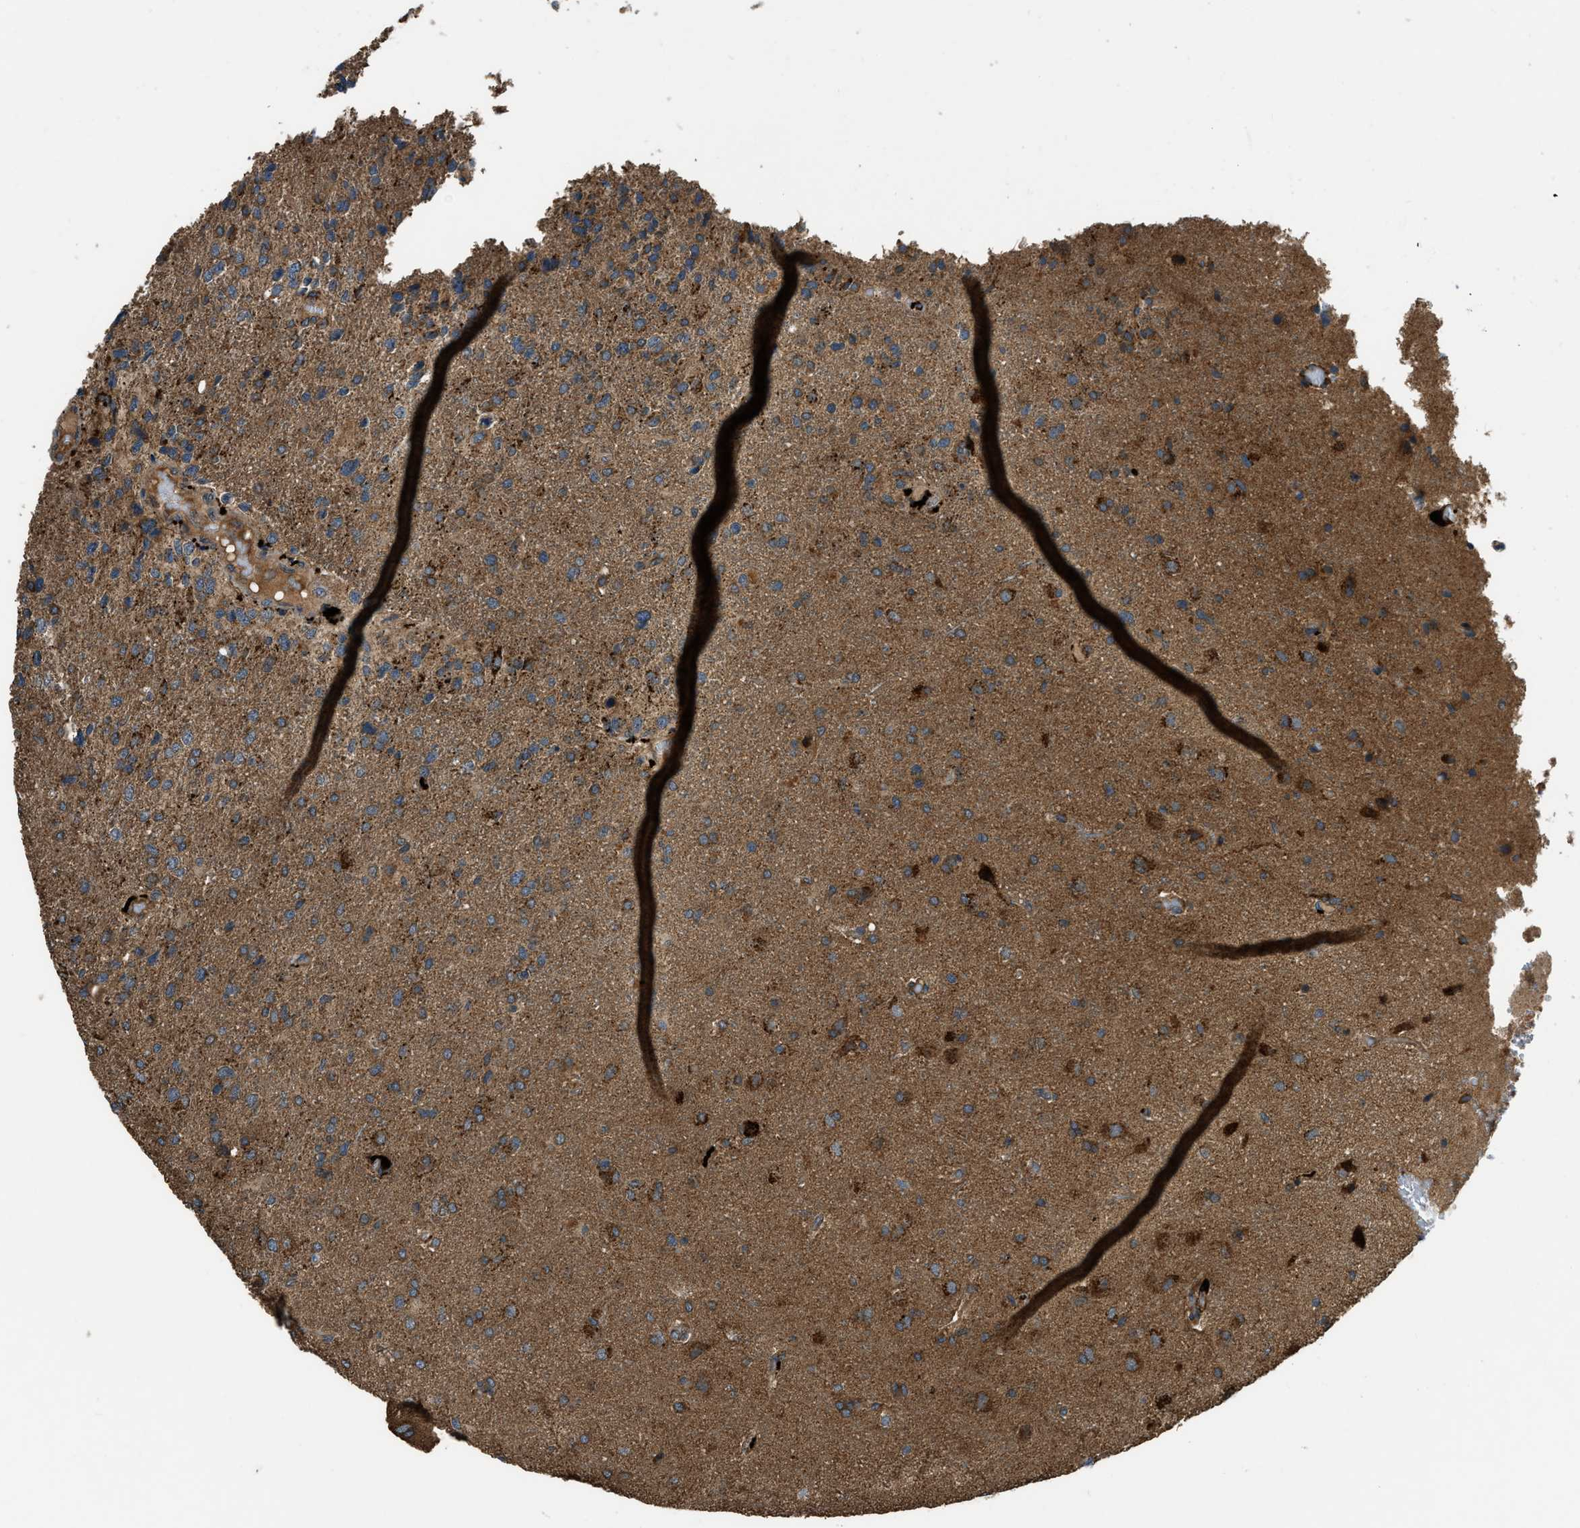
{"staining": {"intensity": "strong", "quantity": "25%-75%", "location": "cytoplasmic/membranous"}, "tissue": "glioma", "cell_type": "Tumor cells", "image_type": "cancer", "snomed": [{"axis": "morphology", "description": "Glioma, malignant, High grade"}, {"axis": "topography", "description": "Brain"}], "caption": "DAB immunohistochemical staining of glioma reveals strong cytoplasmic/membranous protein expression in about 25%-75% of tumor cells. (Brightfield microscopy of DAB IHC at high magnification).", "gene": "GGH", "patient": {"sex": "female", "age": 58}}